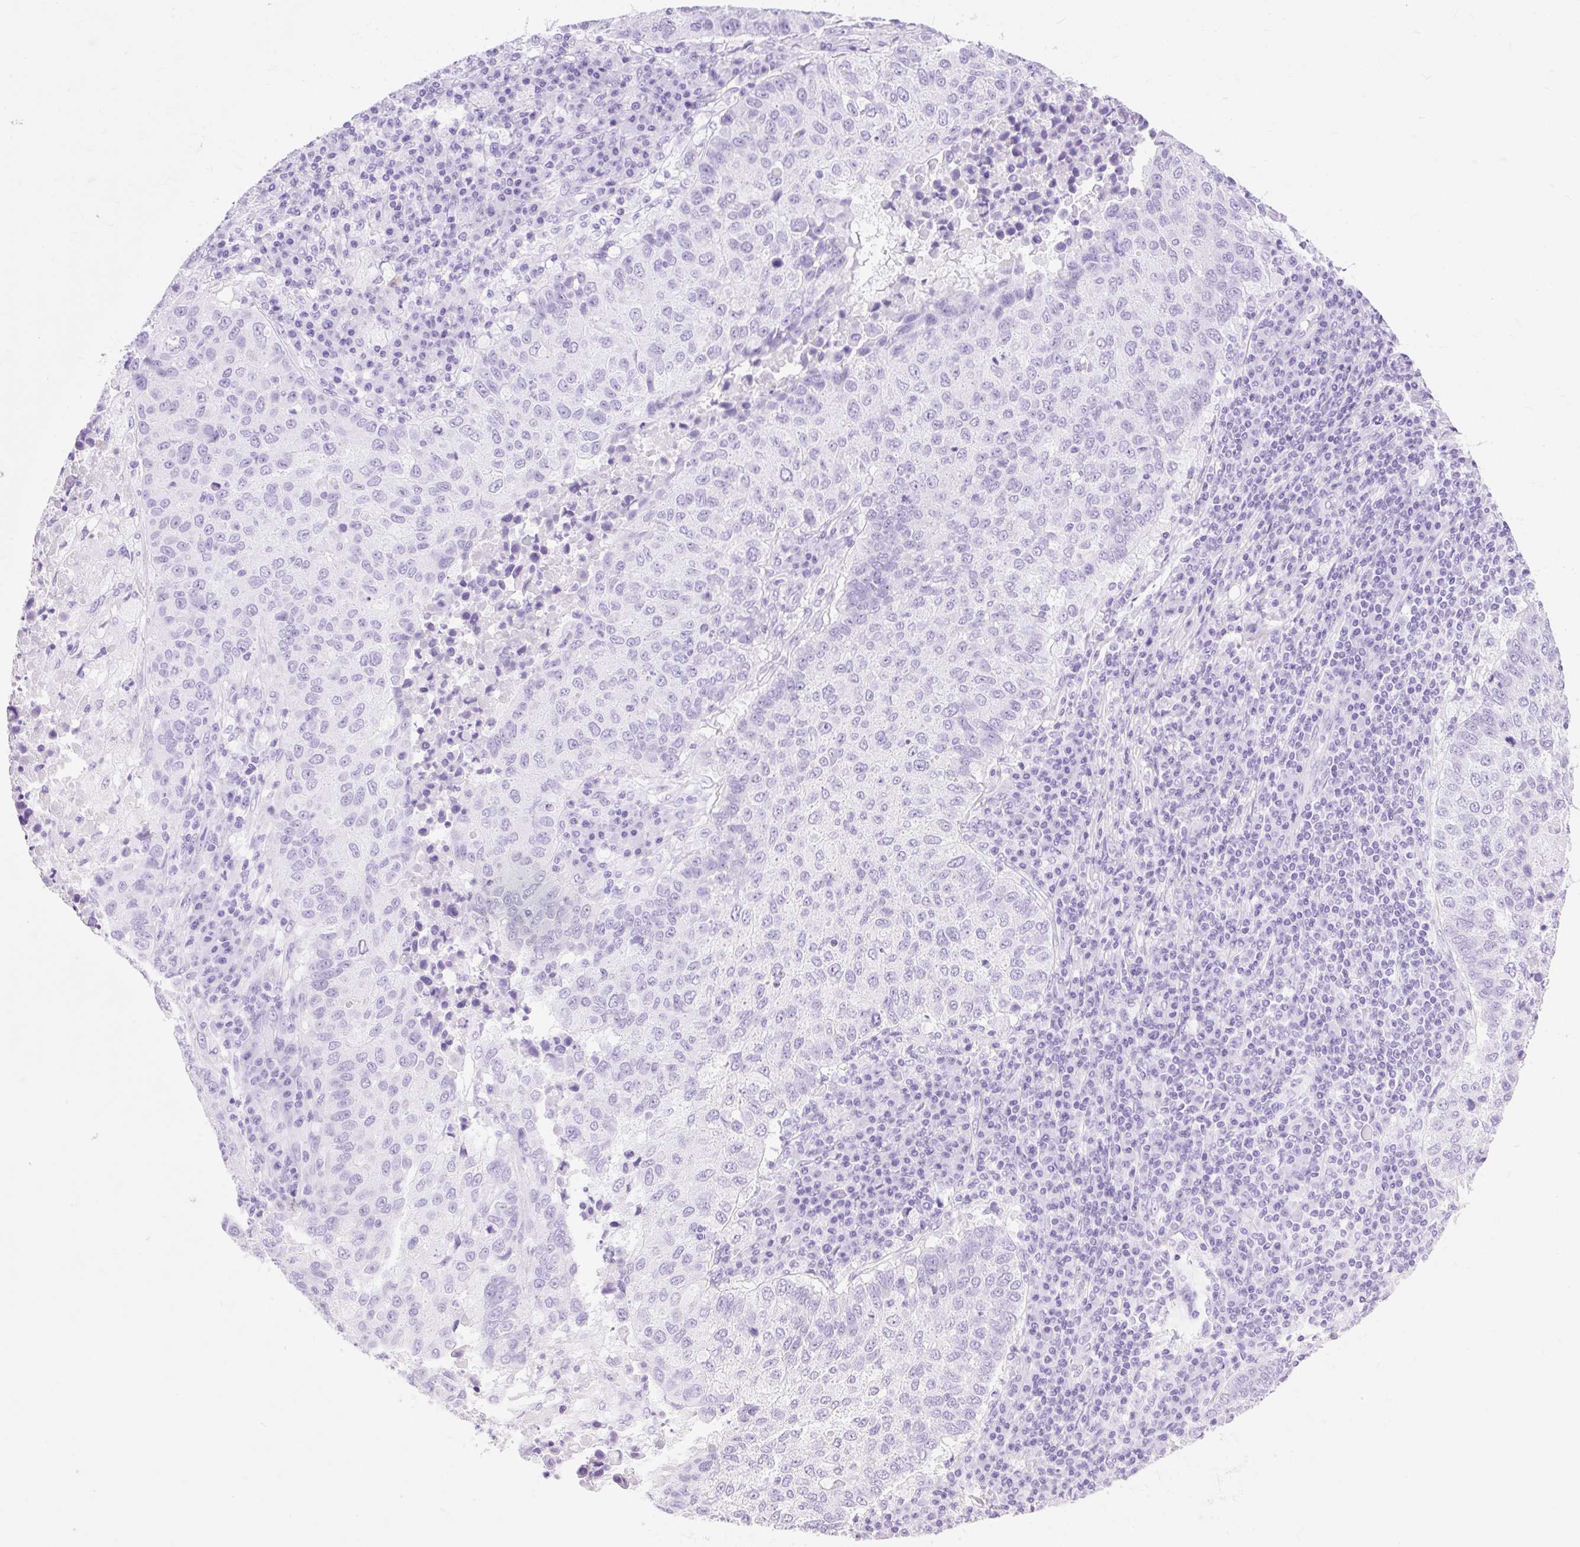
{"staining": {"intensity": "negative", "quantity": "none", "location": "none"}, "tissue": "lung cancer", "cell_type": "Tumor cells", "image_type": "cancer", "snomed": [{"axis": "morphology", "description": "Squamous cell carcinoma, NOS"}, {"axis": "topography", "description": "Lung"}], "caption": "Tumor cells show no significant protein staining in lung squamous cell carcinoma.", "gene": "MBP", "patient": {"sex": "male", "age": 73}}